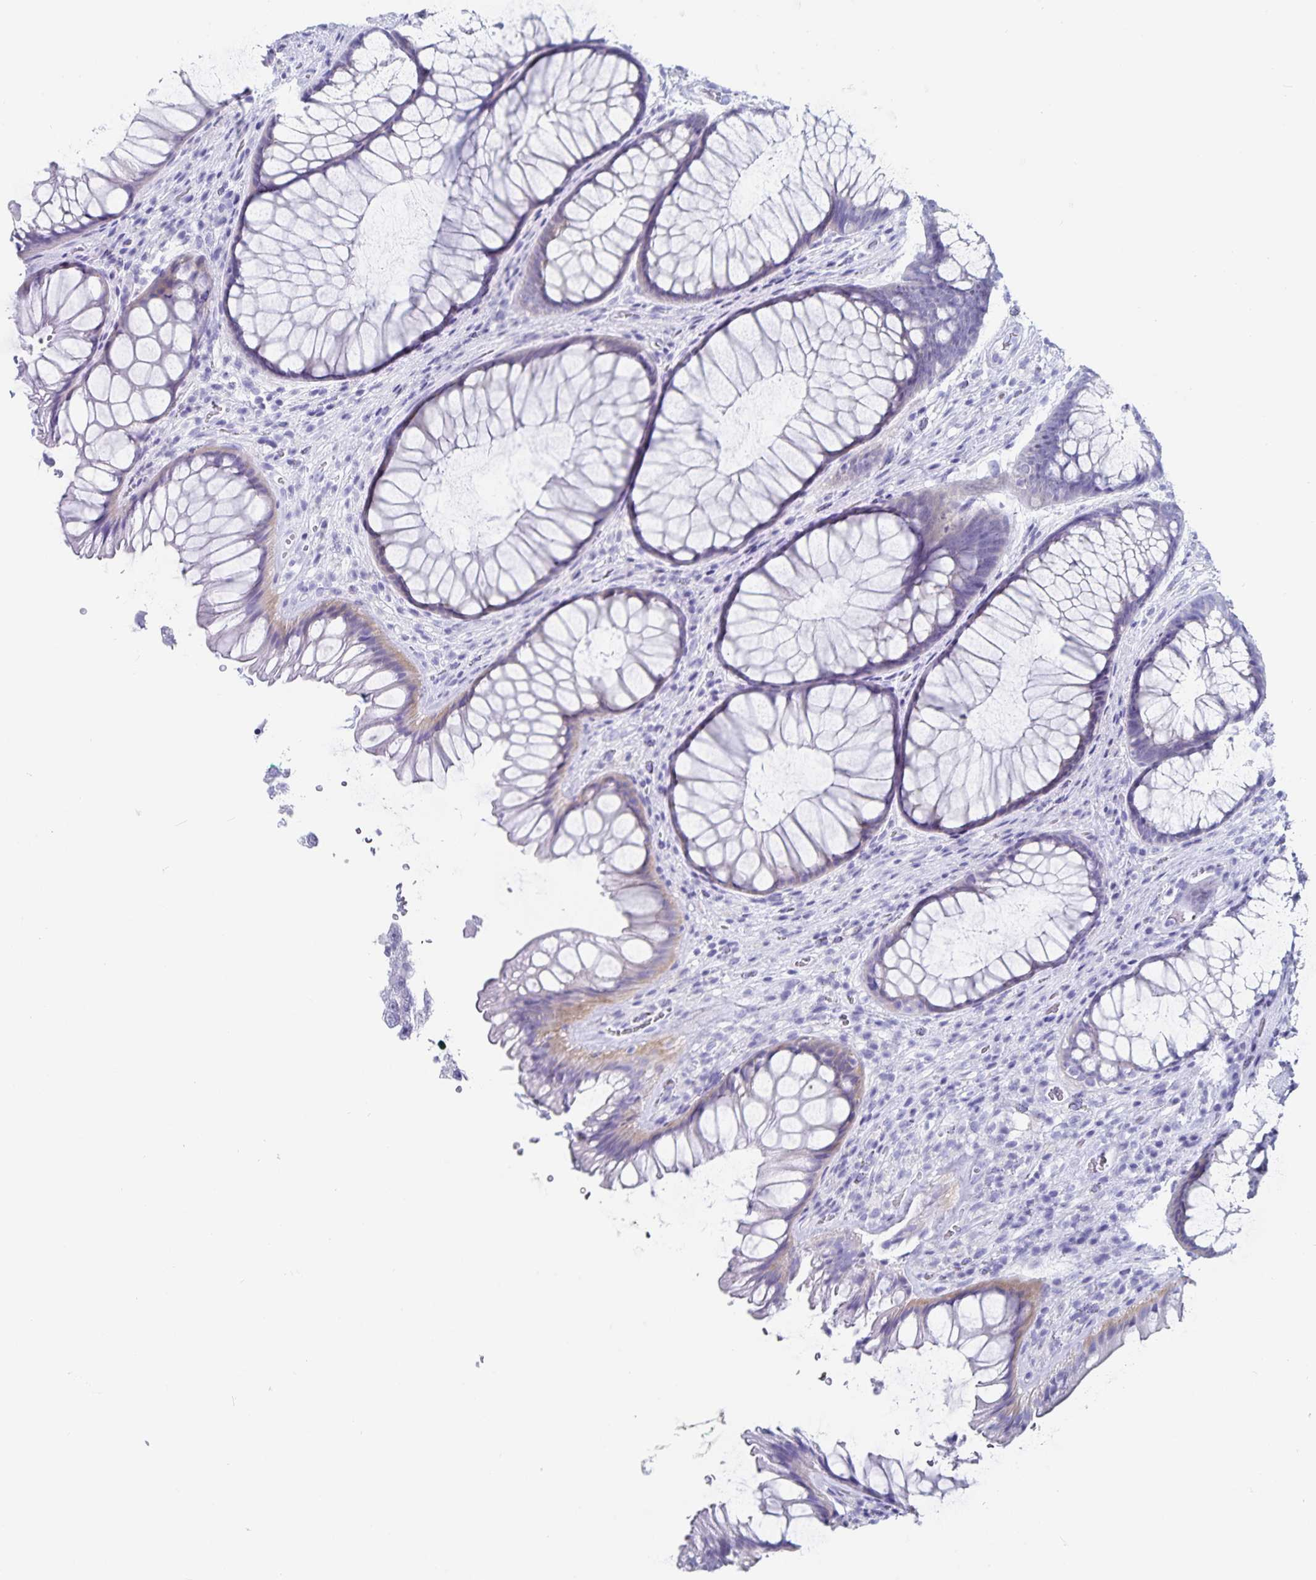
{"staining": {"intensity": "weak", "quantity": "25%-75%", "location": "cytoplasmic/membranous"}, "tissue": "rectum", "cell_type": "Glandular cells", "image_type": "normal", "snomed": [{"axis": "morphology", "description": "Normal tissue, NOS"}, {"axis": "topography", "description": "Rectum"}], "caption": "The micrograph displays a brown stain indicating the presence of a protein in the cytoplasmic/membranous of glandular cells in rectum. The staining was performed using DAB to visualize the protein expression in brown, while the nuclei were stained in blue with hematoxylin (Magnification: 20x).", "gene": "C19orf73", "patient": {"sex": "male", "age": 53}}